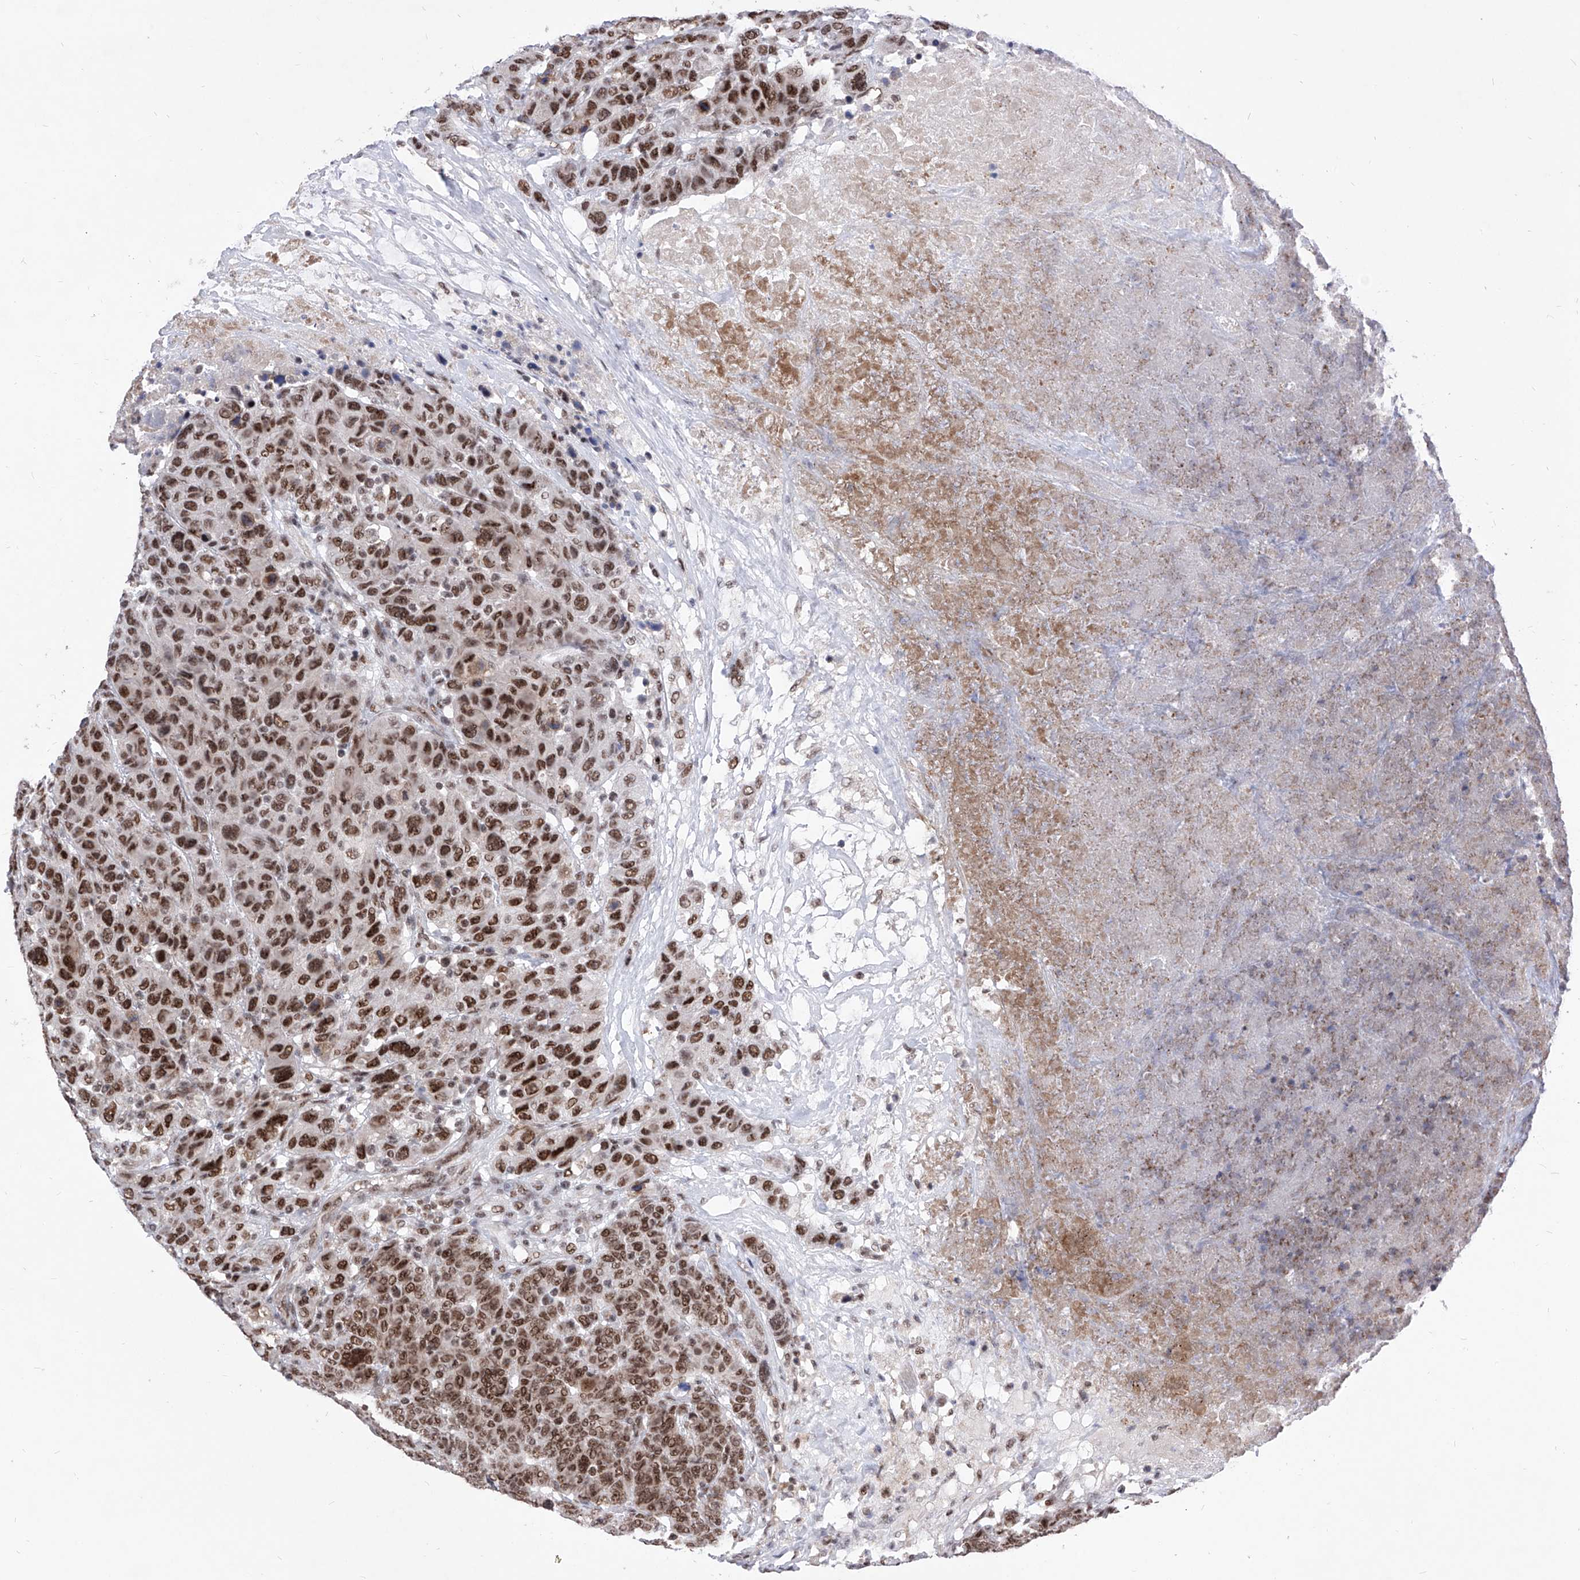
{"staining": {"intensity": "strong", "quantity": ">75%", "location": "nuclear"}, "tissue": "breast cancer", "cell_type": "Tumor cells", "image_type": "cancer", "snomed": [{"axis": "morphology", "description": "Duct carcinoma"}, {"axis": "topography", "description": "Breast"}], "caption": "Tumor cells demonstrate strong nuclear expression in about >75% of cells in breast cancer.", "gene": "PHF5A", "patient": {"sex": "female", "age": 37}}